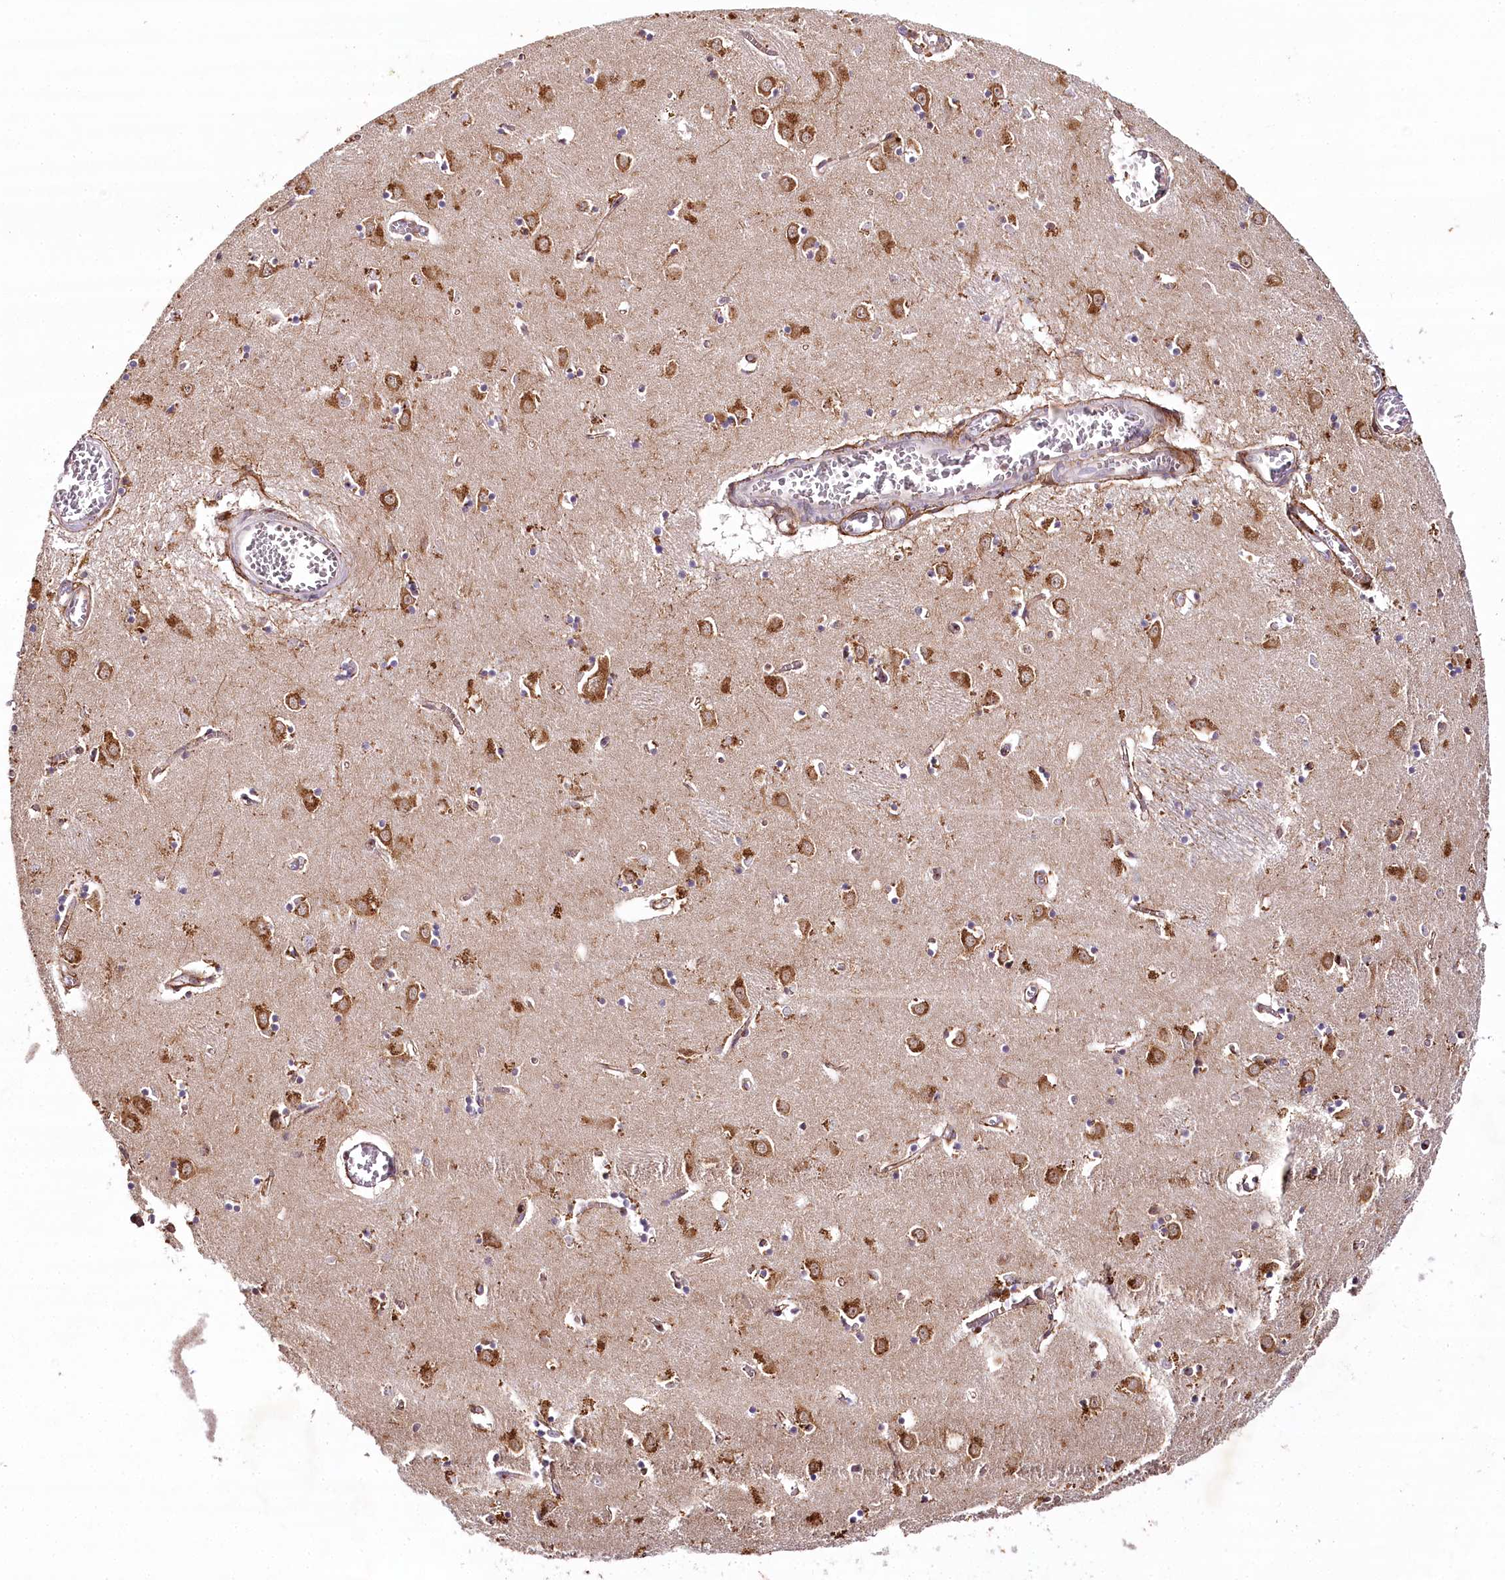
{"staining": {"intensity": "moderate", "quantity": "25%-75%", "location": "cytoplasmic/membranous"}, "tissue": "caudate", "cell_type": "Glial cells", "image_type": "normal", "snomed": [{"axis": "morphology", "description": "Normal tissue, NOS"}, {"axis": "topography", "description": "Lateral ventricle wall"}], "caption": "Immunohistochemistry (IHC) image of unremarkable human caudate stained for a protein (brown), which demonstrates medium levels of moderate cytoplasmic/membranous staining in approximately 25%-75% of glial cells.", "gene": "COPG1", "patient": {"sex": "male", "age": 70}}